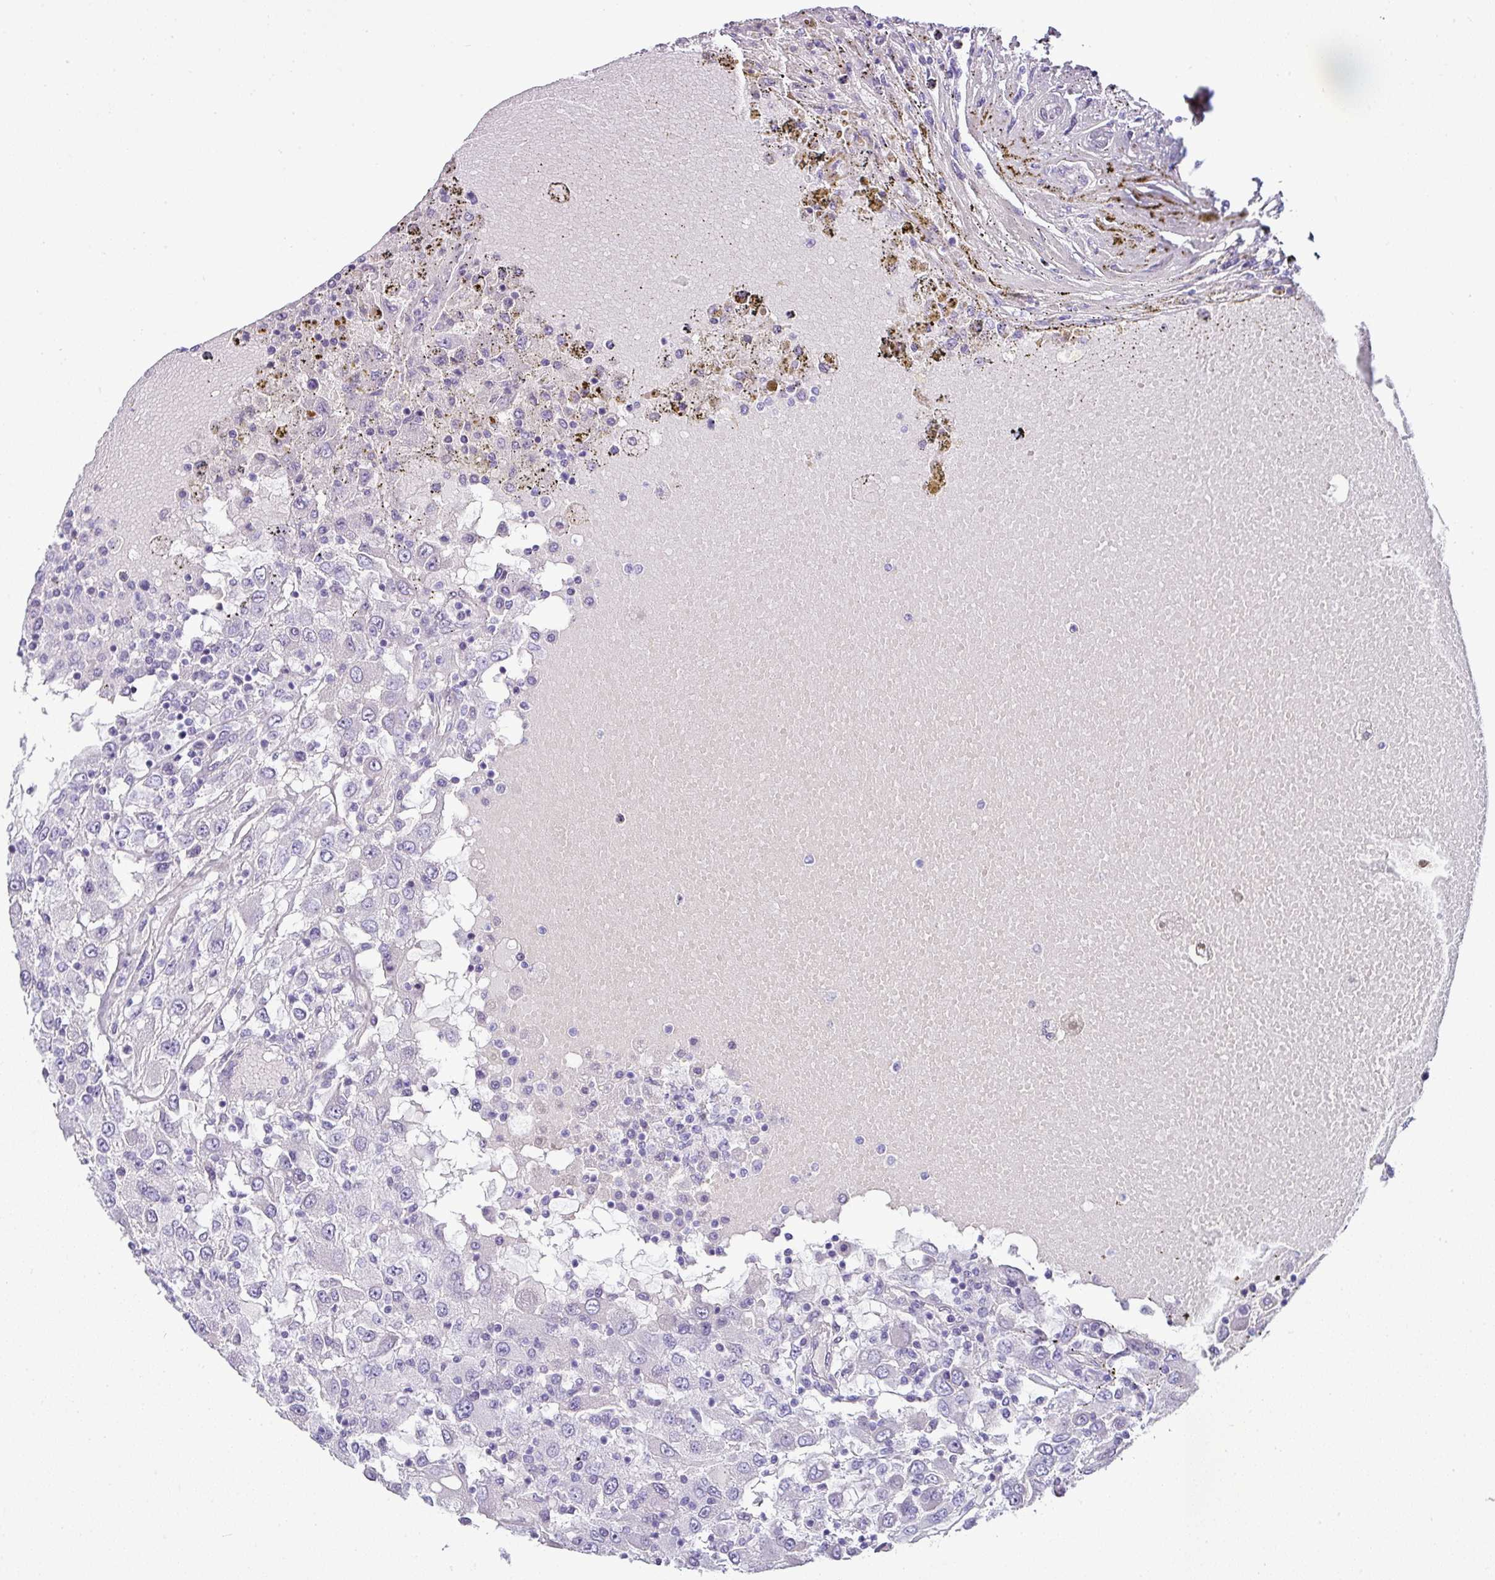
{"staining": {"intensity": "negative", "quantity": "none", "location": "none"}, "tissue": "renal cancer", "cell_type": "Tumor cells", "image_type": "cancer", "snomed": [{"axis": "morphology", "description": "Adenocarcinoma, NOS"}, {"axis": "topography", "description": "Kidney"}], "caption": "There is no significant expression in tumor cells of renal cancer (adenocarcinoma).", "gene": "VCX2", "patient": {"sex": "female", "age": 67}}